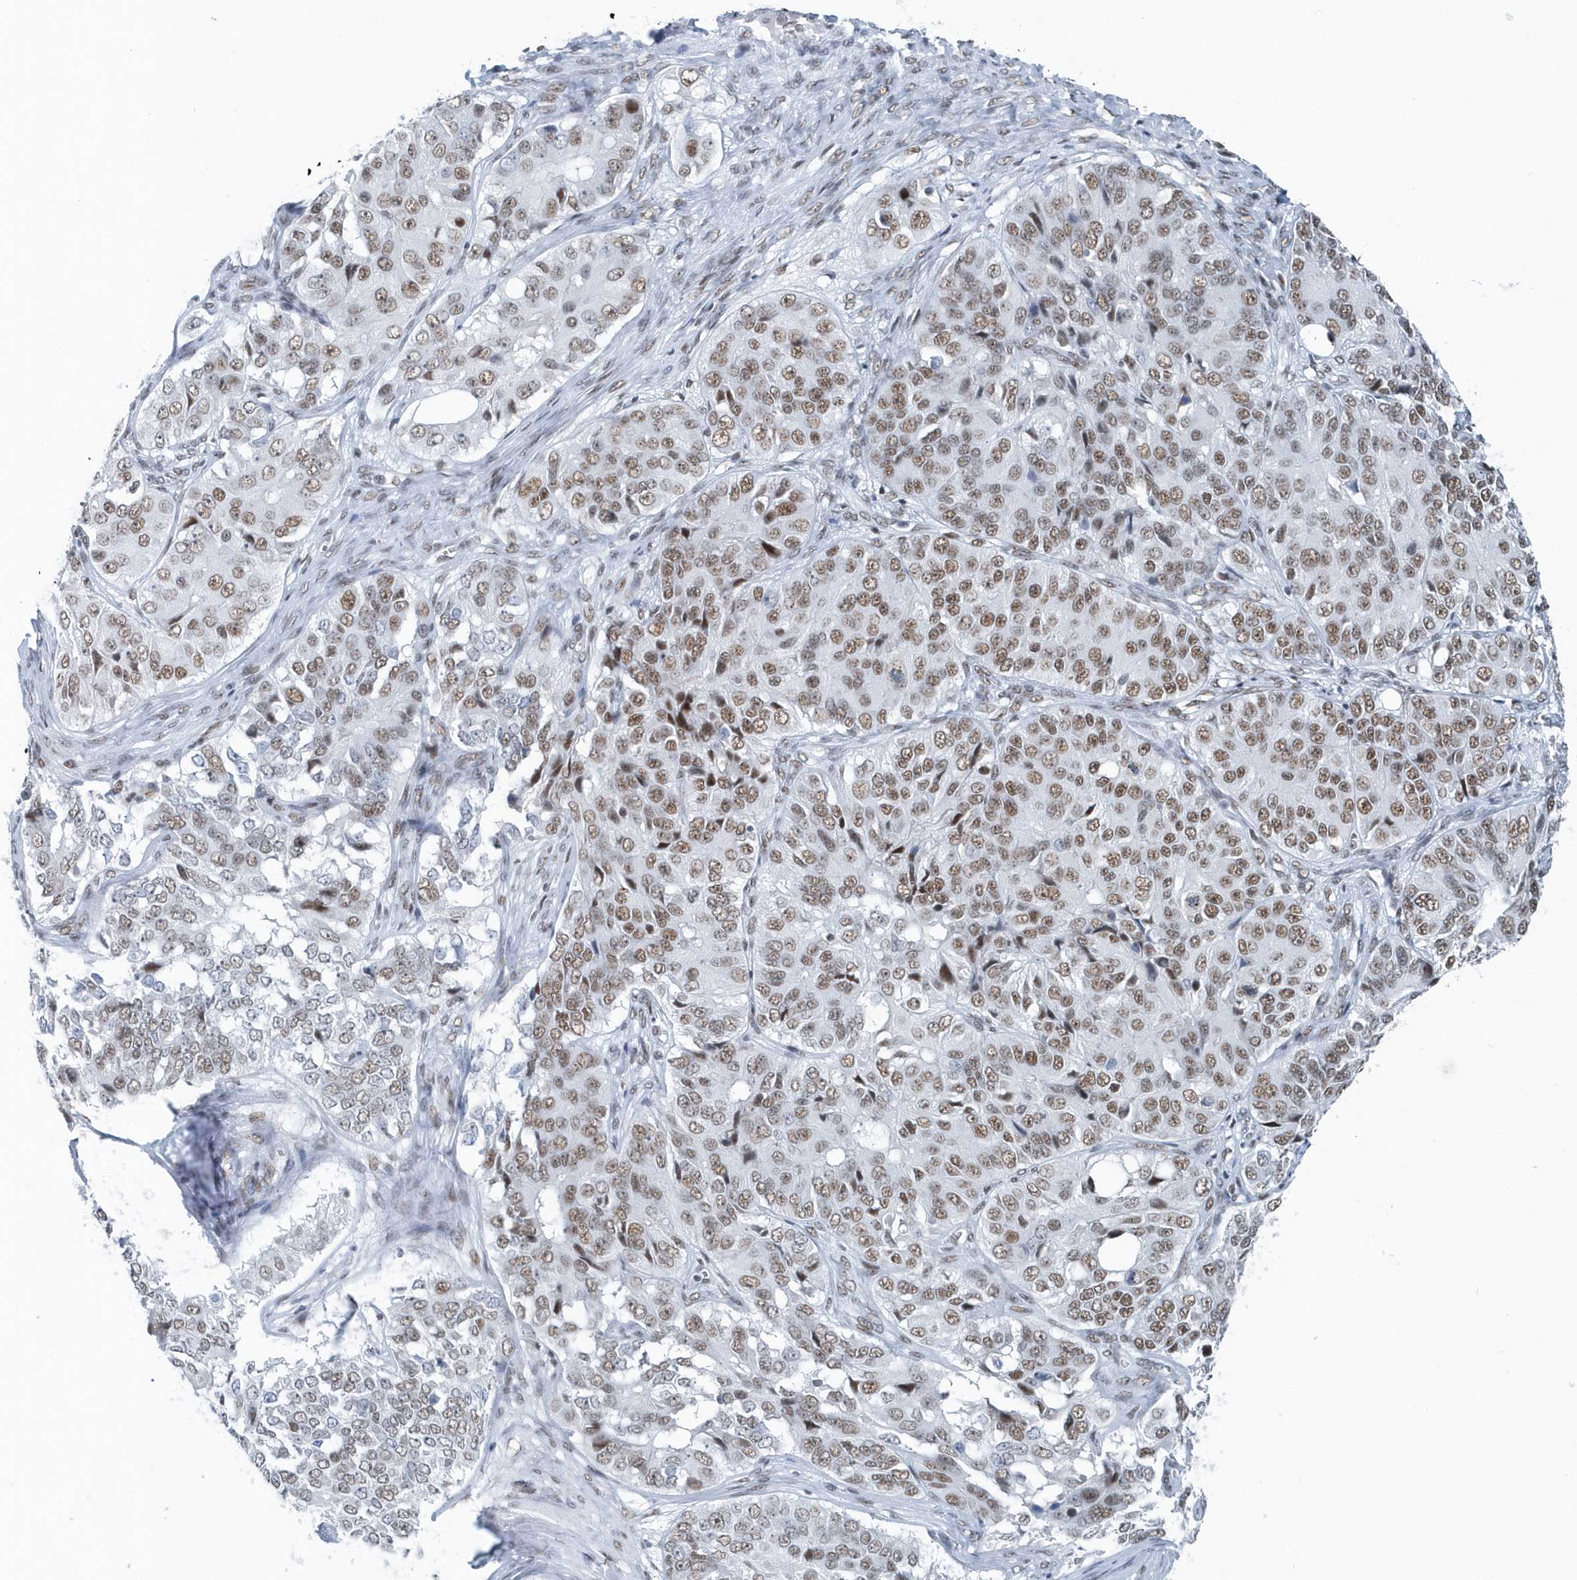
{"staining": {"intensity": "moderate", "quantity": ">75%", "location": "nuclear"}, "tissue": "ovarian cancer", "cell_type": "Tumor cells", "image_type": "cancer", "snomed": [{"axis": "morphology", "description": "Carcinoma, endometroid"}, {"axis": "topography", "description": "Ovary"}], "caption": "Ovarian cancer (endometroid carcinoma) was stained to show a protein in brown. There is medium levels of moderate nuclear staining in about >75% of tumor cells.", "gene": "FIP1L1", "patient": {"sex": "female", "age": 51}}